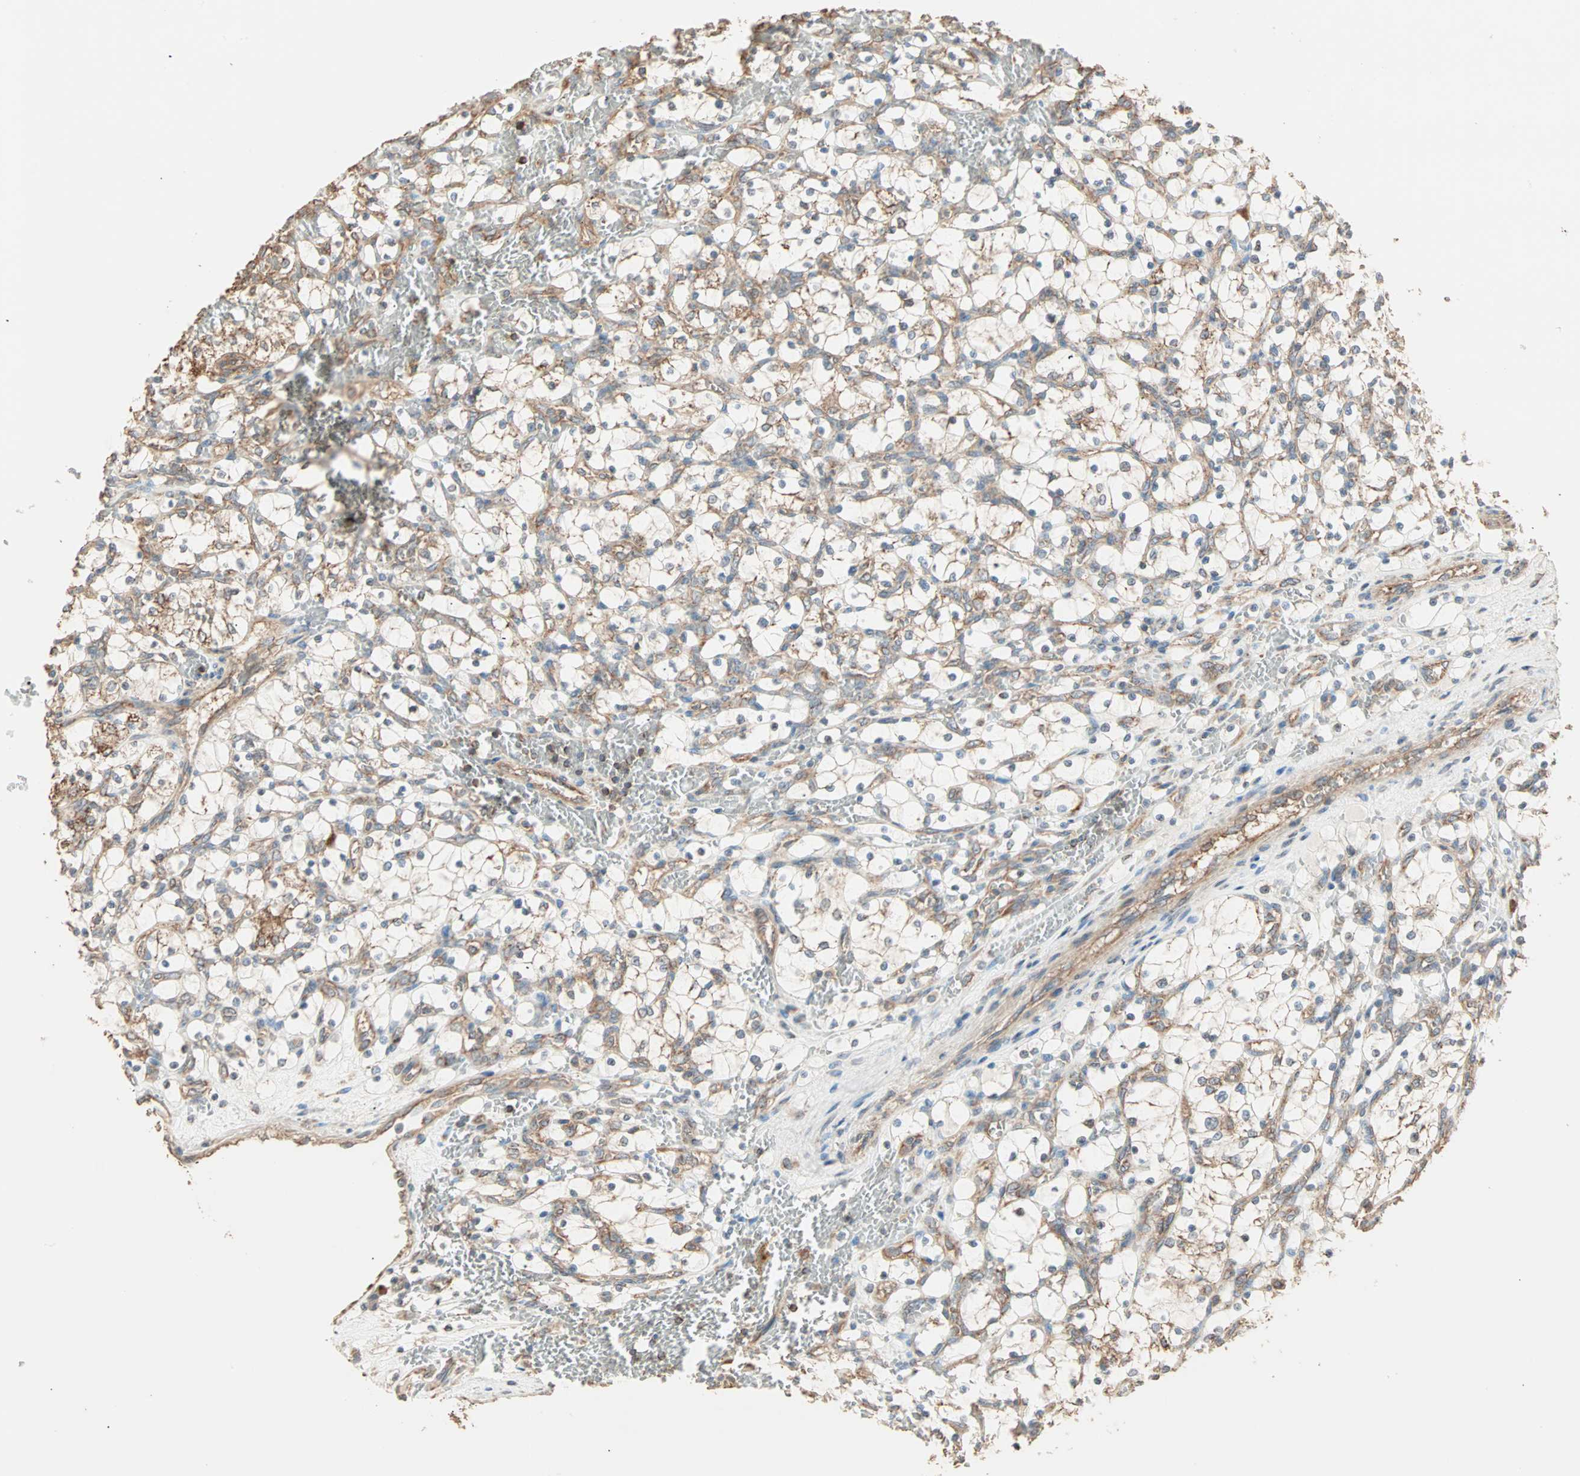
{"staining": {"intensity": "moderate", "quantity": "<25%", "location": "cytoplasmic/membranous"}, "tissue": "renal cancer", "cell_type": "Tumor cells", "image_type": "cancer", "snomed": [{"axis": "morphology", "description": "Adenocarcinoma, NOS"}, {"axis": "topography", "description": "Kidney"}], "caption": "A brown stain highlights moderate cytoplasmic/membranous expression of a protein in human renal adenocarcinoma tumor cells.", "gene": "EIF4G2", "patient": {"sex": "female", "age": 69}}